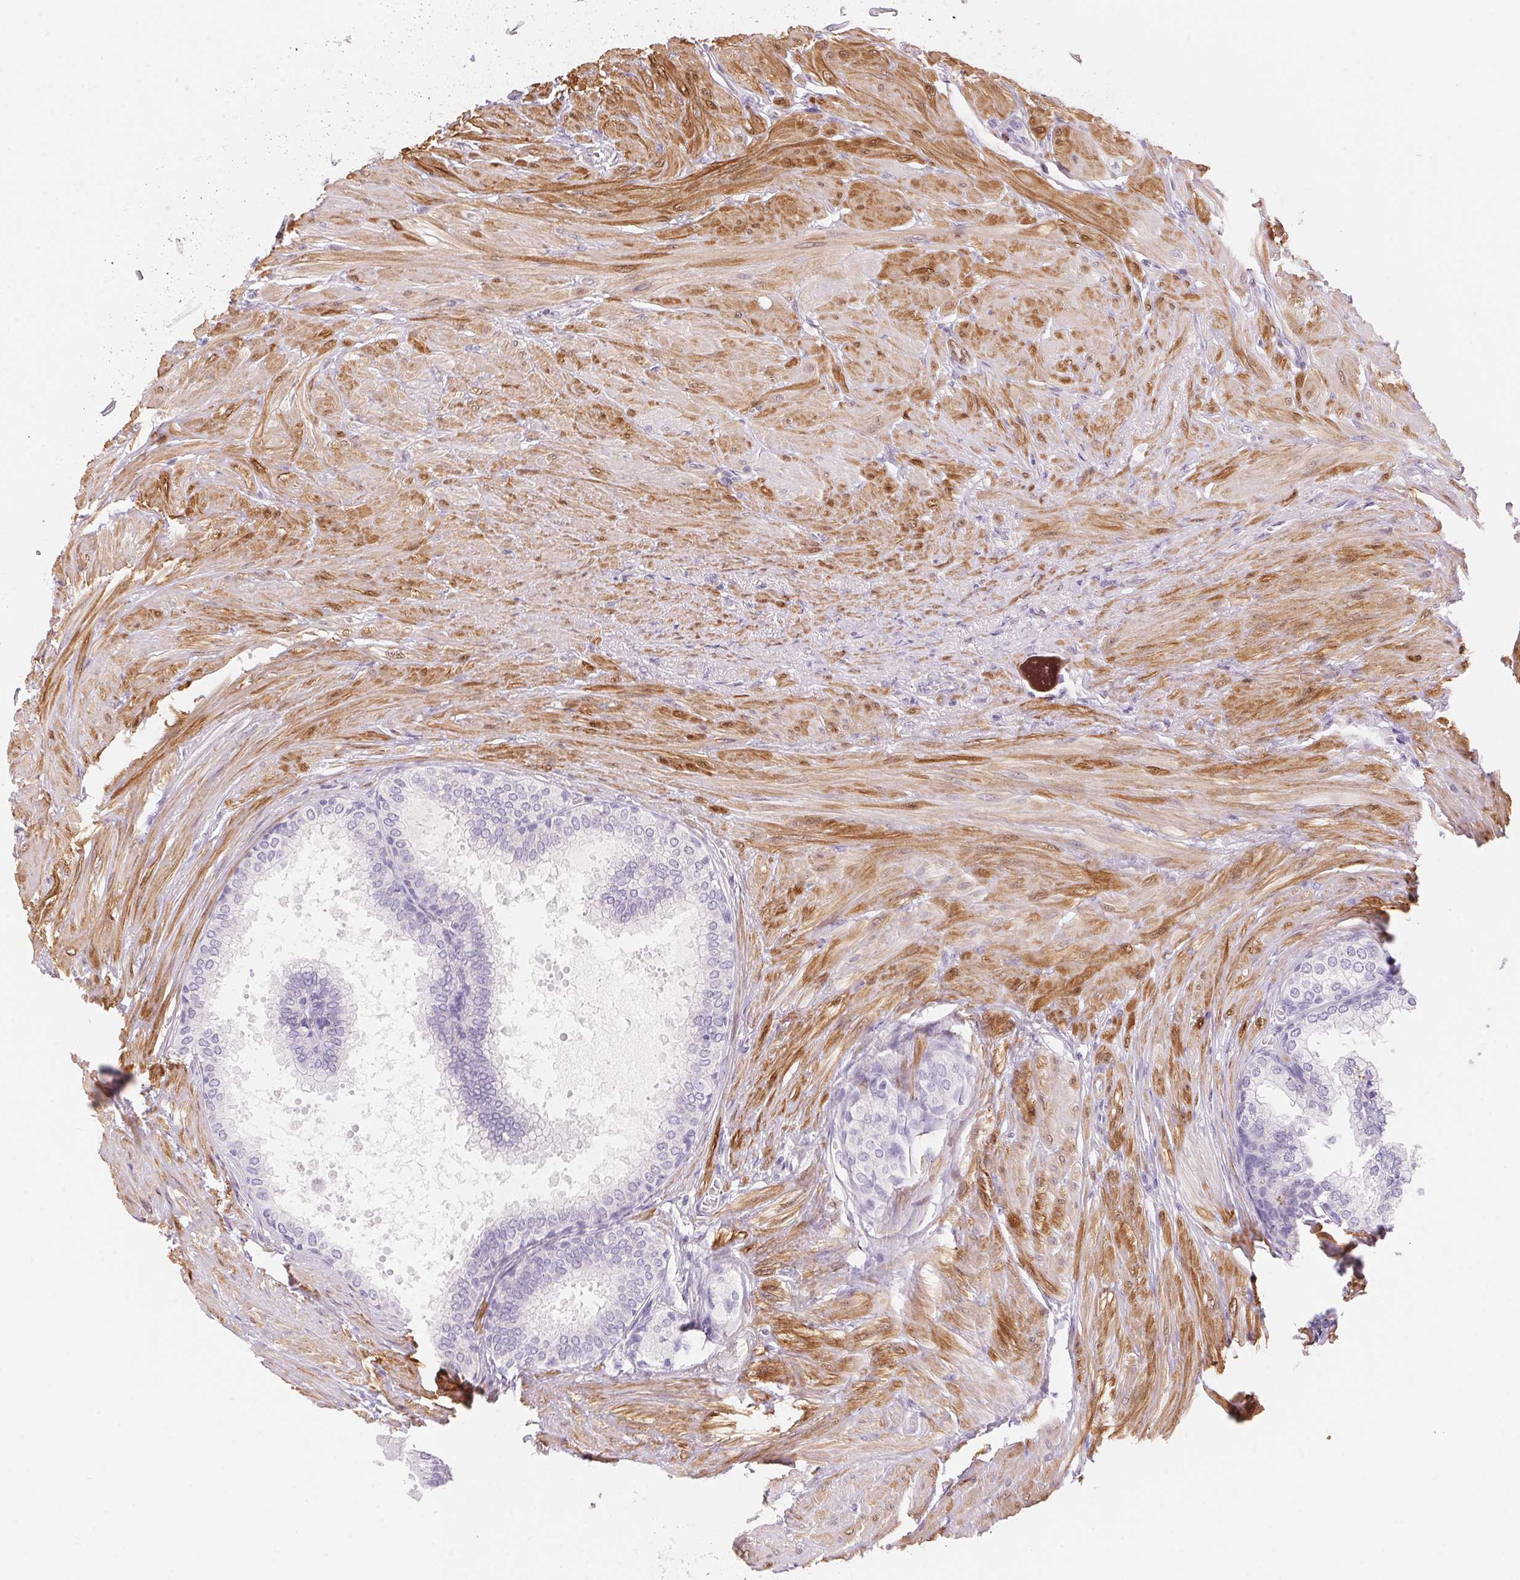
{"staining": {"intensity": "negative", "quantity": "none", "location": "none"}, "tissue": "prostate", "cell_type": "Glandular cells", "image_type": "normal", "snomed": [{"axis": "morphology", "description": "Normal tissue, NOS"}, {"axis": "topography", "description": "Prostate"}, {"axis": "topography", "description": "Peripheral nerve tissue"}], "caption": "A high-resolution histopathology image shows immunohistochemistry (IHC) staining of normal prostate, which demonstrates no significant positivity in glandular cells.", "gene": "SMTN", "patient": {"sex": "male", "age": 55}}